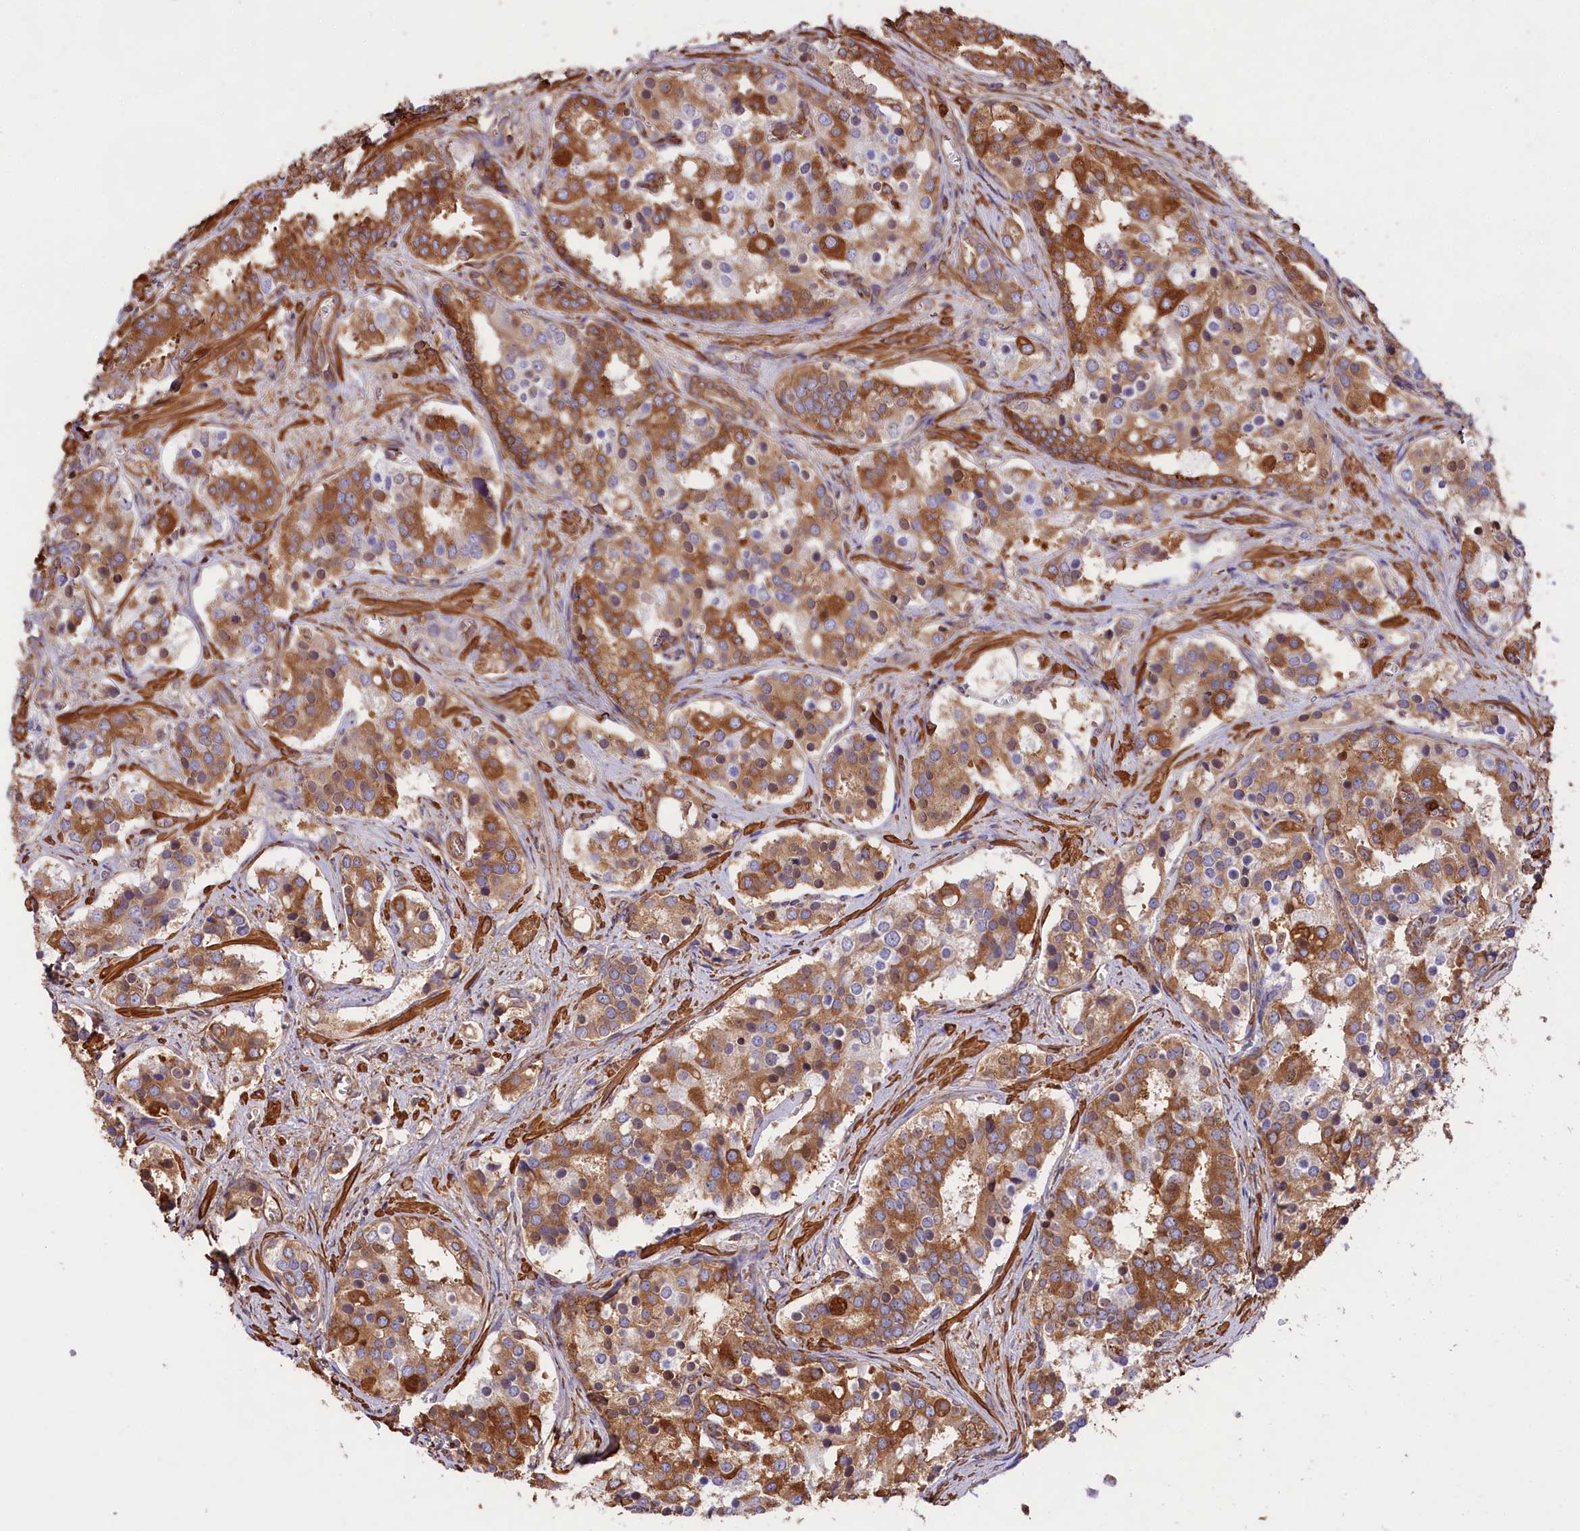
{"staining": {"intensity": "moderate", "quantity": ">75%", "location": "cytoplasmic/membranous"}, "tissue": "prostate cancer", "cell_type": "Tumor cells", "image_type": "cancer", "snomed": [{"axis": "morphology", "description": "Adenocarcinoma, High grade"}, {"axis": "topography", "description": "Prostate"}], "caption": "Immunohistochemical staining of human prostate high-grade adenocarcinoma demonstrates medium levels of moderate cytoplasmic/membranous expression in about >75% of tumor cells.", "gene": "GYS1", "patient": {"sex": "male", "age": 67}}